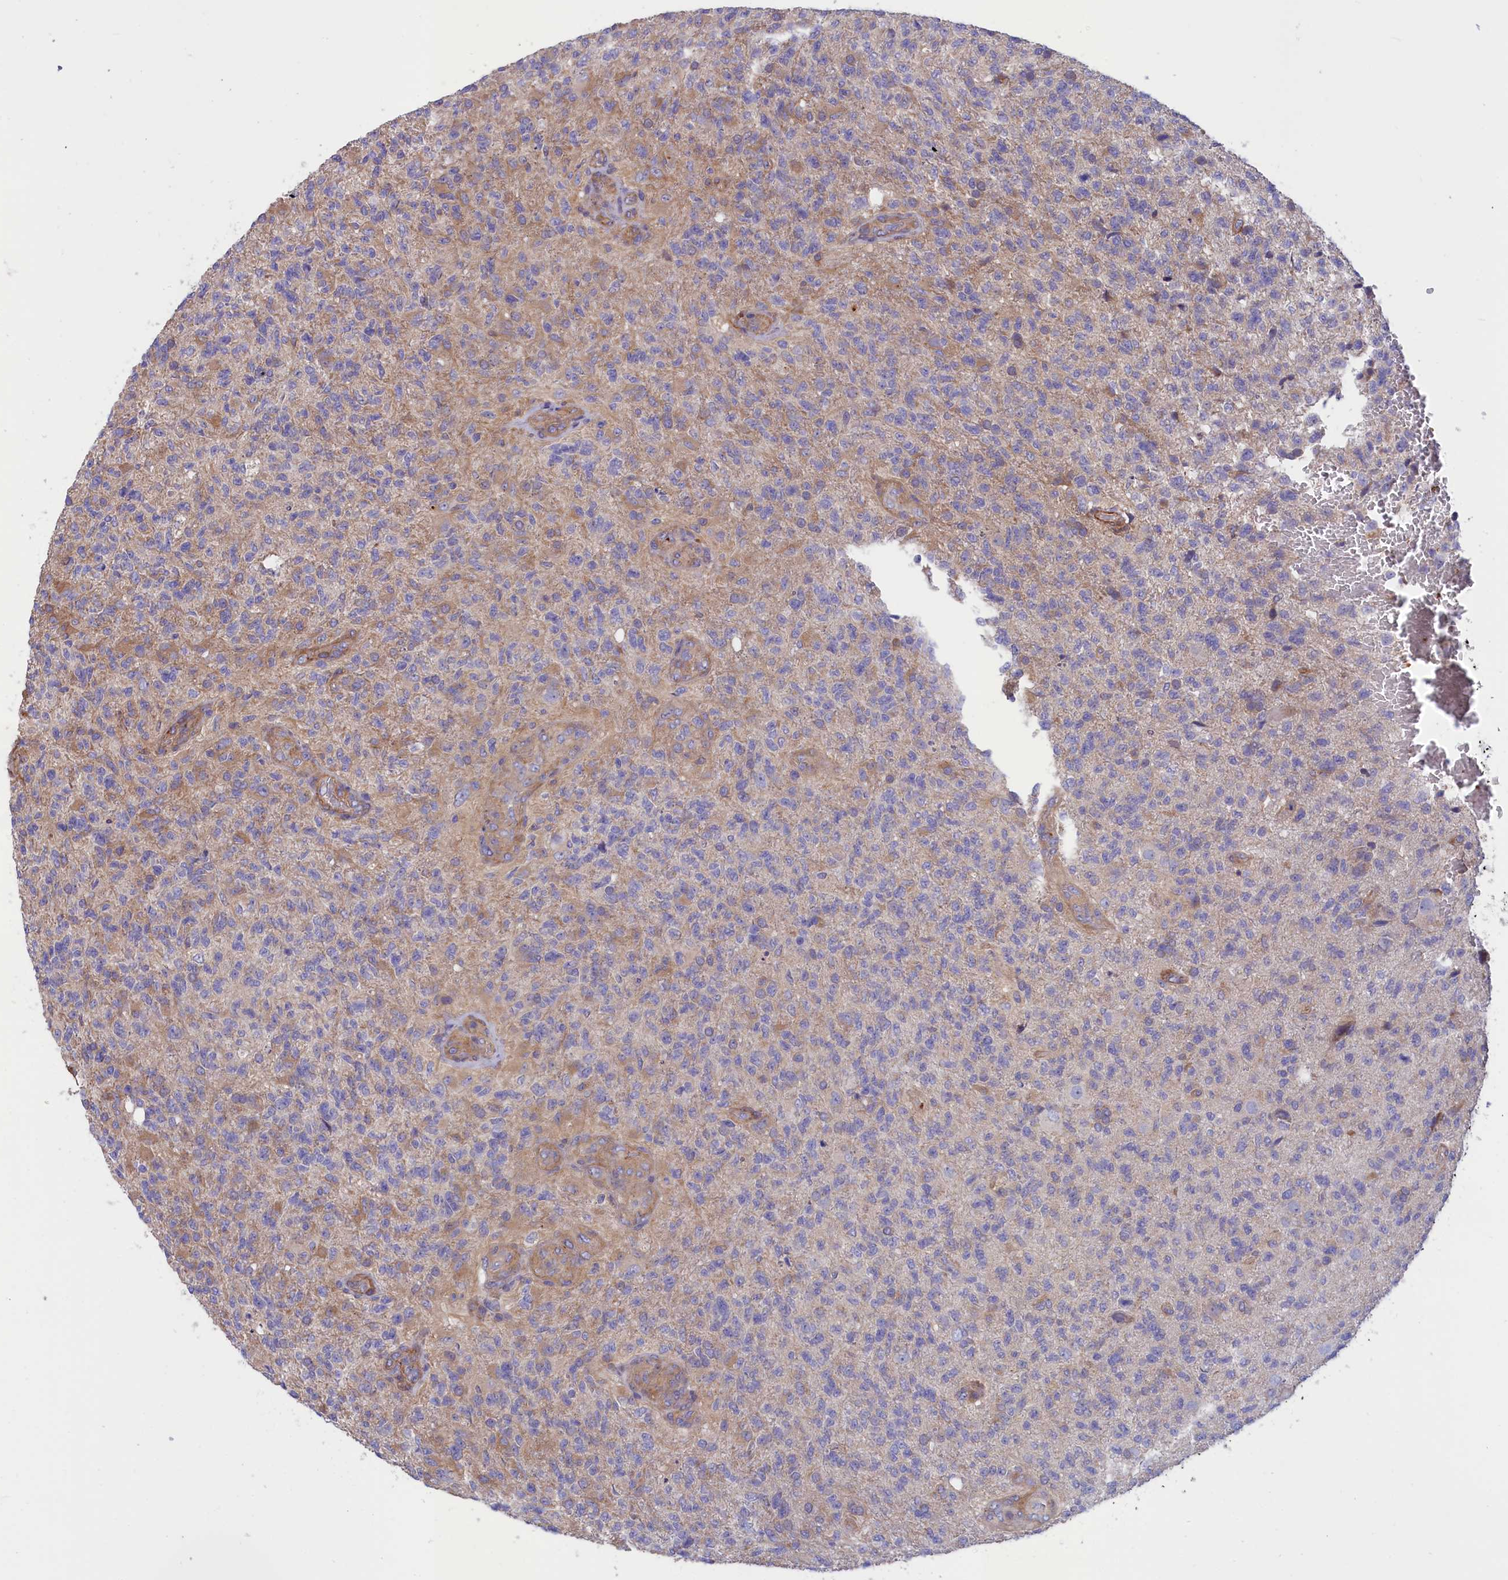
{"staining": {"intensity": "weak", "quantity": "25%-75%", "location": "cytoplasmic/membranous"}, "tissue": "glioma", "cell_type": "Tumor cells", "image_type": "cancer", "snomed": [{"axis": "morphology", "description": "Glioma, malignant, High grade"}, {"axis": "topography", "description": "Brain"}], "caption": "An IHC micrograph of neoplastic tissue is shown. Protein staining in brown highlights weak cytoplasmic/membranous positivity in malignant glioma (high-grade) within tumor cells. The protein is stained brown, and the nuclei are stained in blue (DAB IHC with brightfield microscopy, high magnification).", "gene": "AMDHD2", "patient": {"sex": "male", "age": 56}}